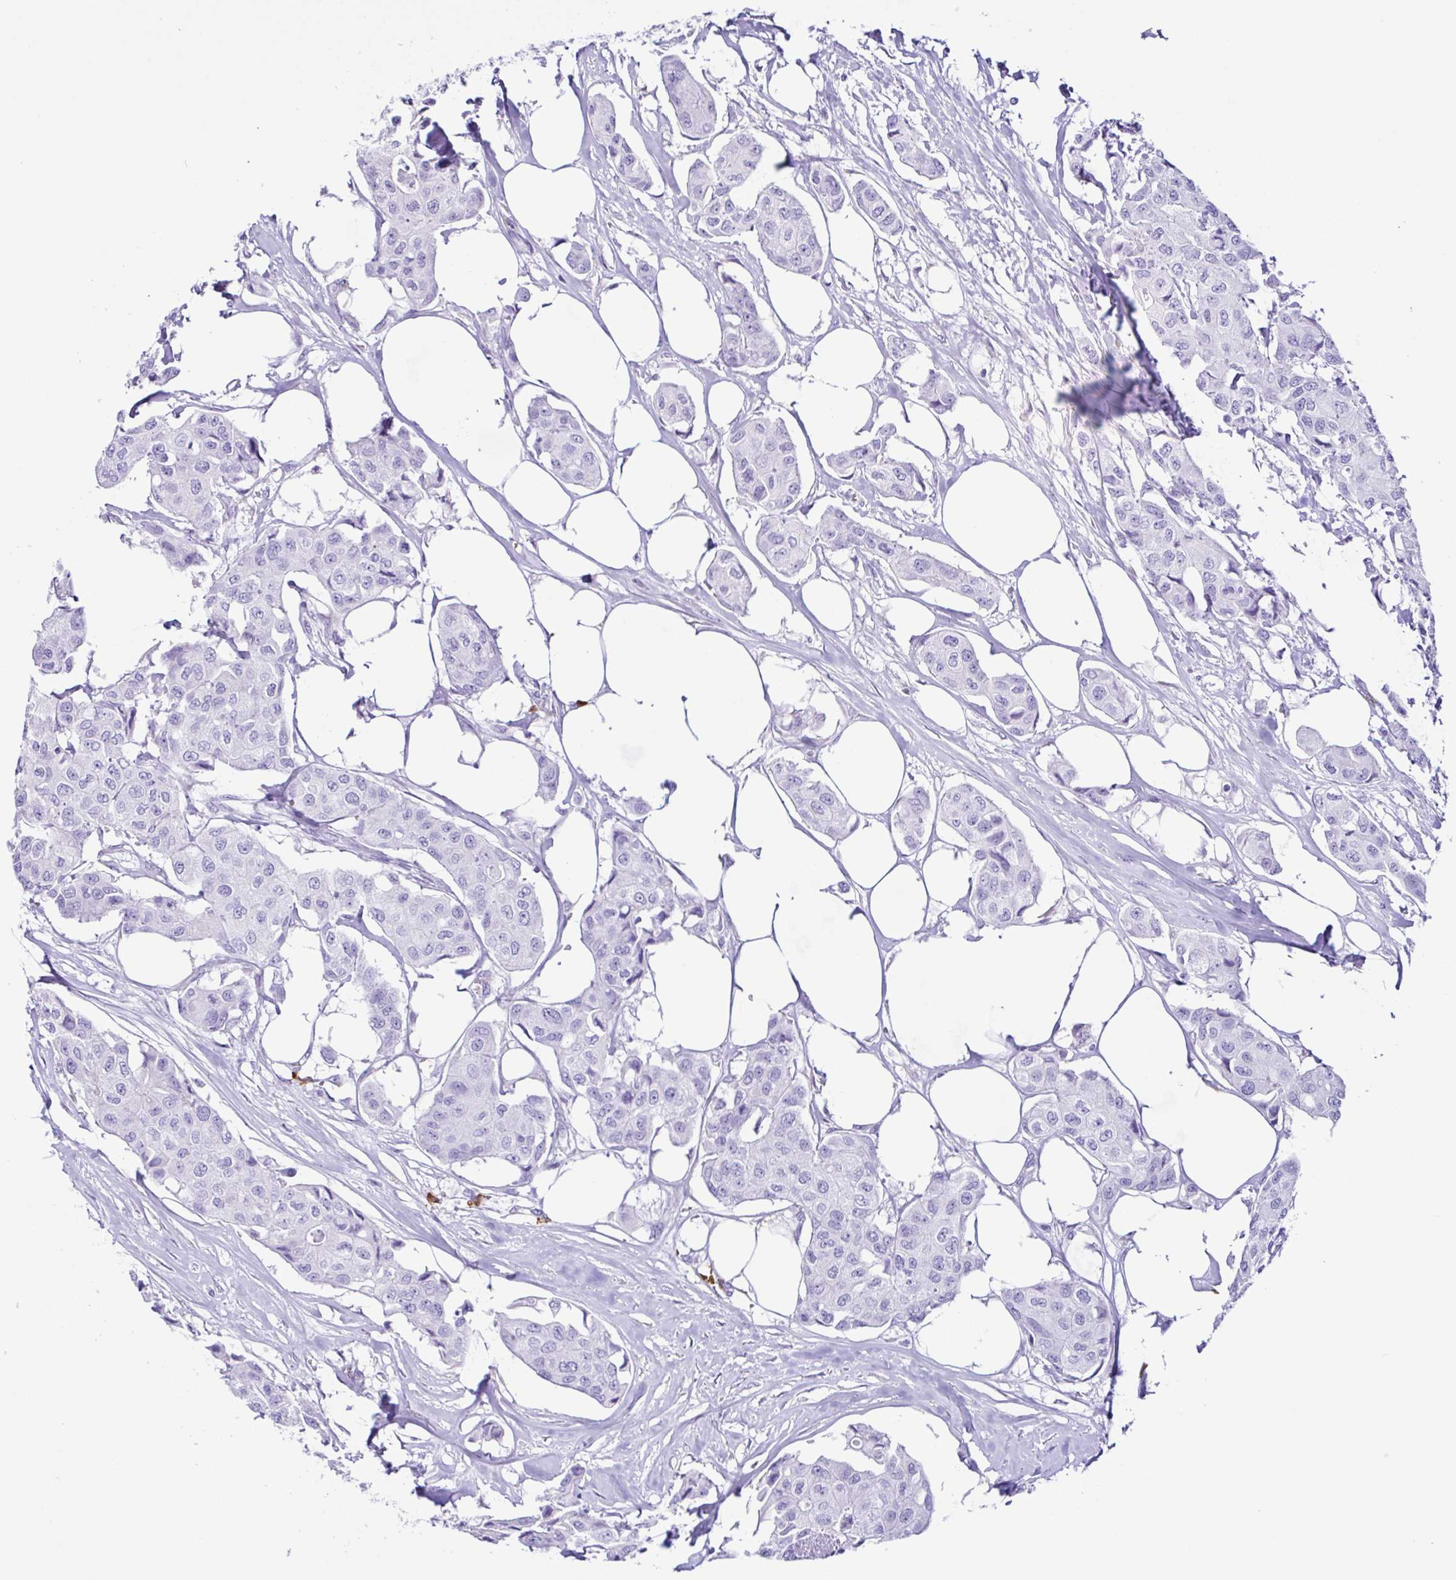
{"staining": {"intensity": "negative", "quantity": "none", "location": "none"}, "tissue": "breast cancer", "cell_type": "Tumor cells", "image_type": "cancer", "snomed": [{"axis": "morphology", "description": "Duct carcinoma"}, {"axis": "topography", "description": "Breast"}, {"axis": "topography", "description": "Lymph node"}], "caption": "An IHC image of breast cancer (invasive ductal carcinoma) is shown. There is no staining in tumor cells of breast cancer (invasive ductal carcinoma). (Brightfield microscopy of DAB (3,3'-diaminobenzidine) immunohistochemistry at high magnification).", "gene": "PIGF", "patient": {"sex": "female", "age": 80}}